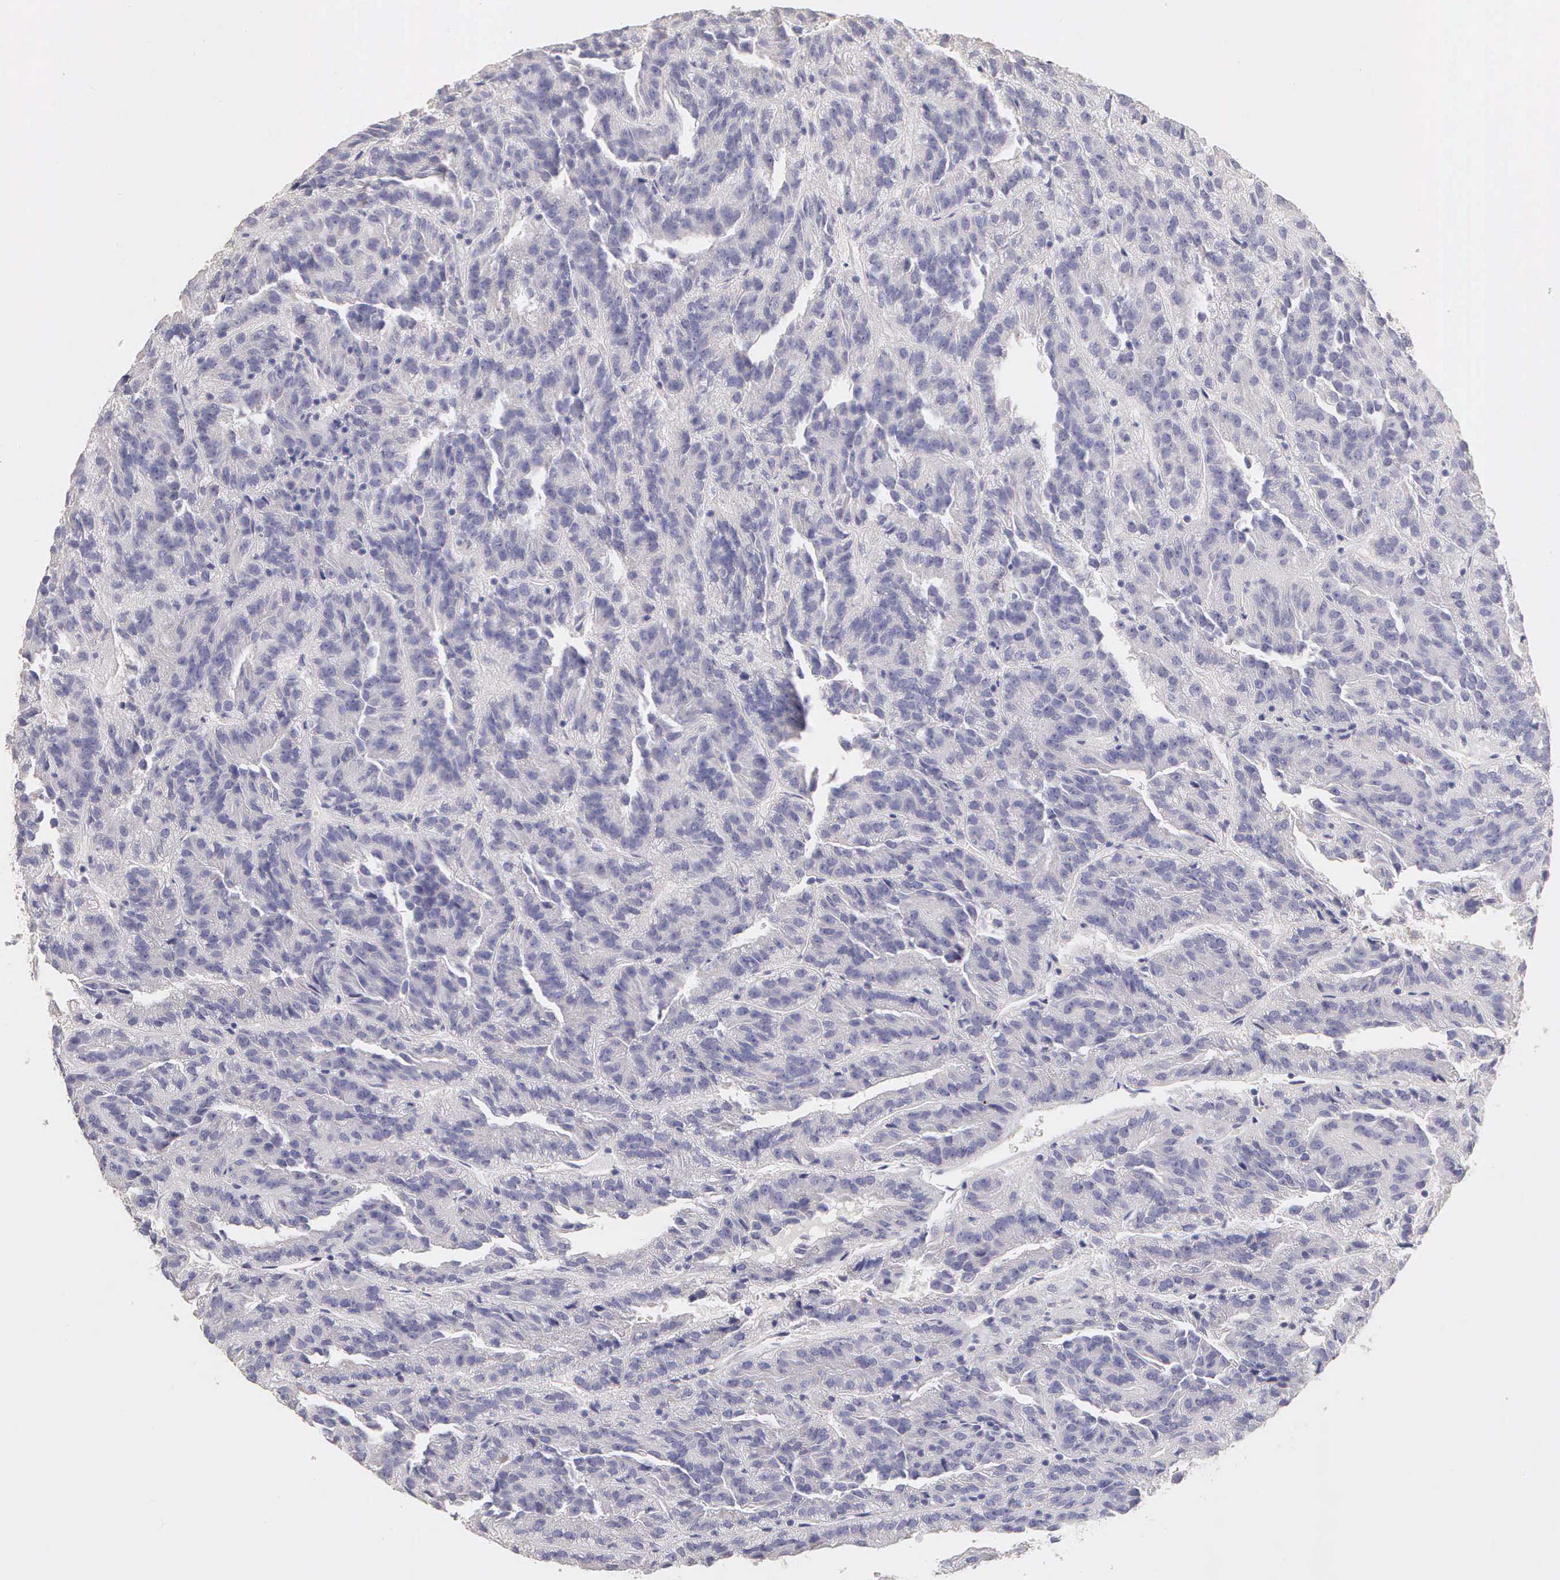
{"staining": {"intensity": "negative", "quantity": "none", "location": "none"}, "tissue": "renal cancer", "cell_type": "Tumor cells", "image_type": "cancer", "snomed": [{"axis": "morphology", "description": "Adenocarcinoma, NOS"}, {"axis": "topography", "description": "Kidney"}], "caption": "The histopathology image demonstrates no significant expression in tumor cells of adenocarcinoma (renal). (DAB (3,3'-diaminobenzidine) immunohistochemistry, high magnification).", "gene": "ESR1", "patient": {"sex": "male", "age": 46}}